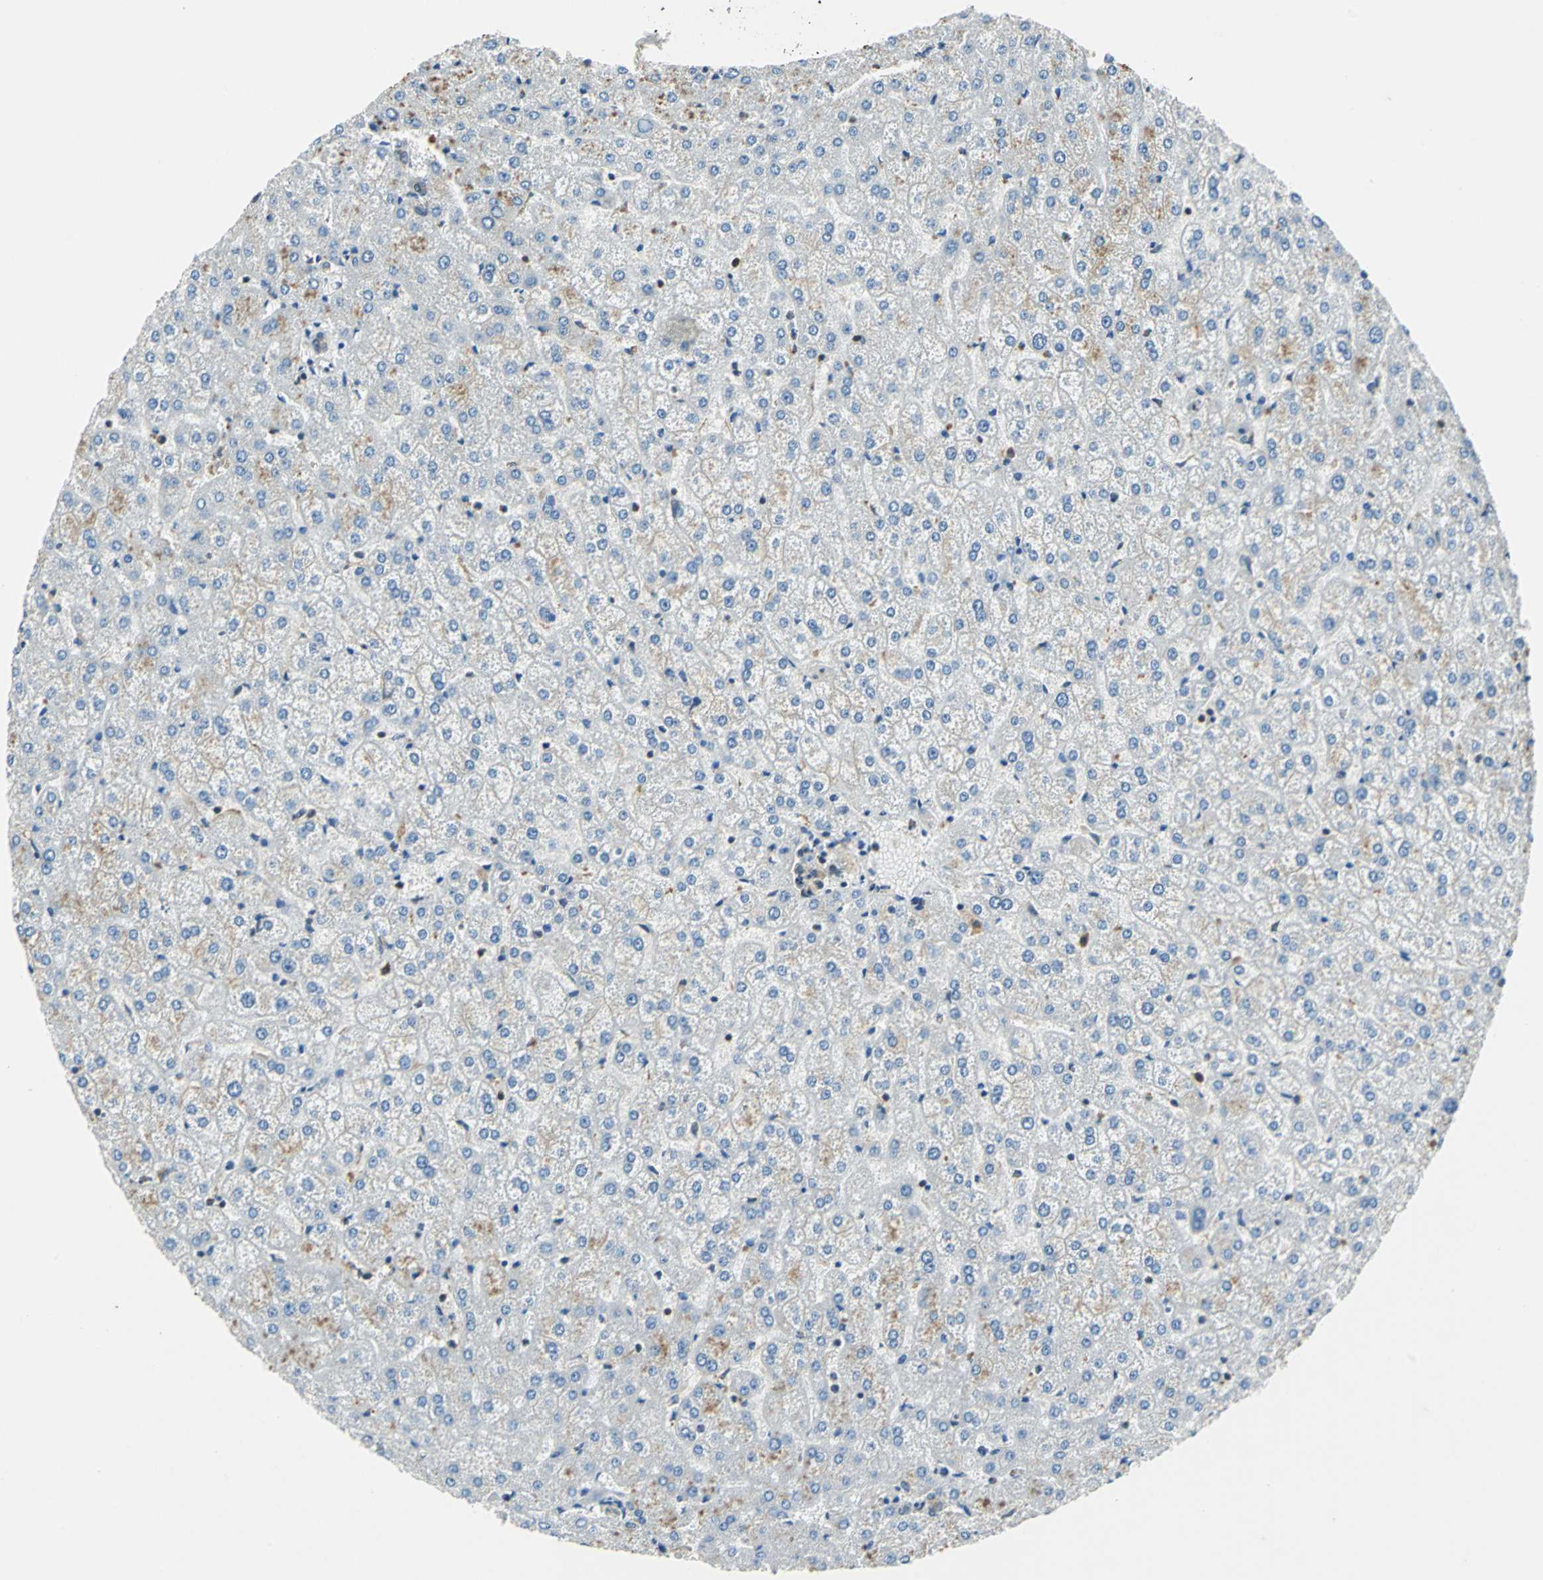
{"staining": {"intensity": "negative", "quantity": "none", "location": "none"}, "tissue": "liver", "cell_type": "Cholangiocytes", "image_type": "normal", "snomed": [{"axis": "morphology", "description": "Normal tissue, NOS"}, {"axis": "topography", "description": "Liver"}], "caption": "IHC photomicrograph of normal liver: liver stained with DAB exhibits no significant protein staining in cholangiocytes.", "gene": "ARPC3", "patient": {"sex": "female", "age": 32}}